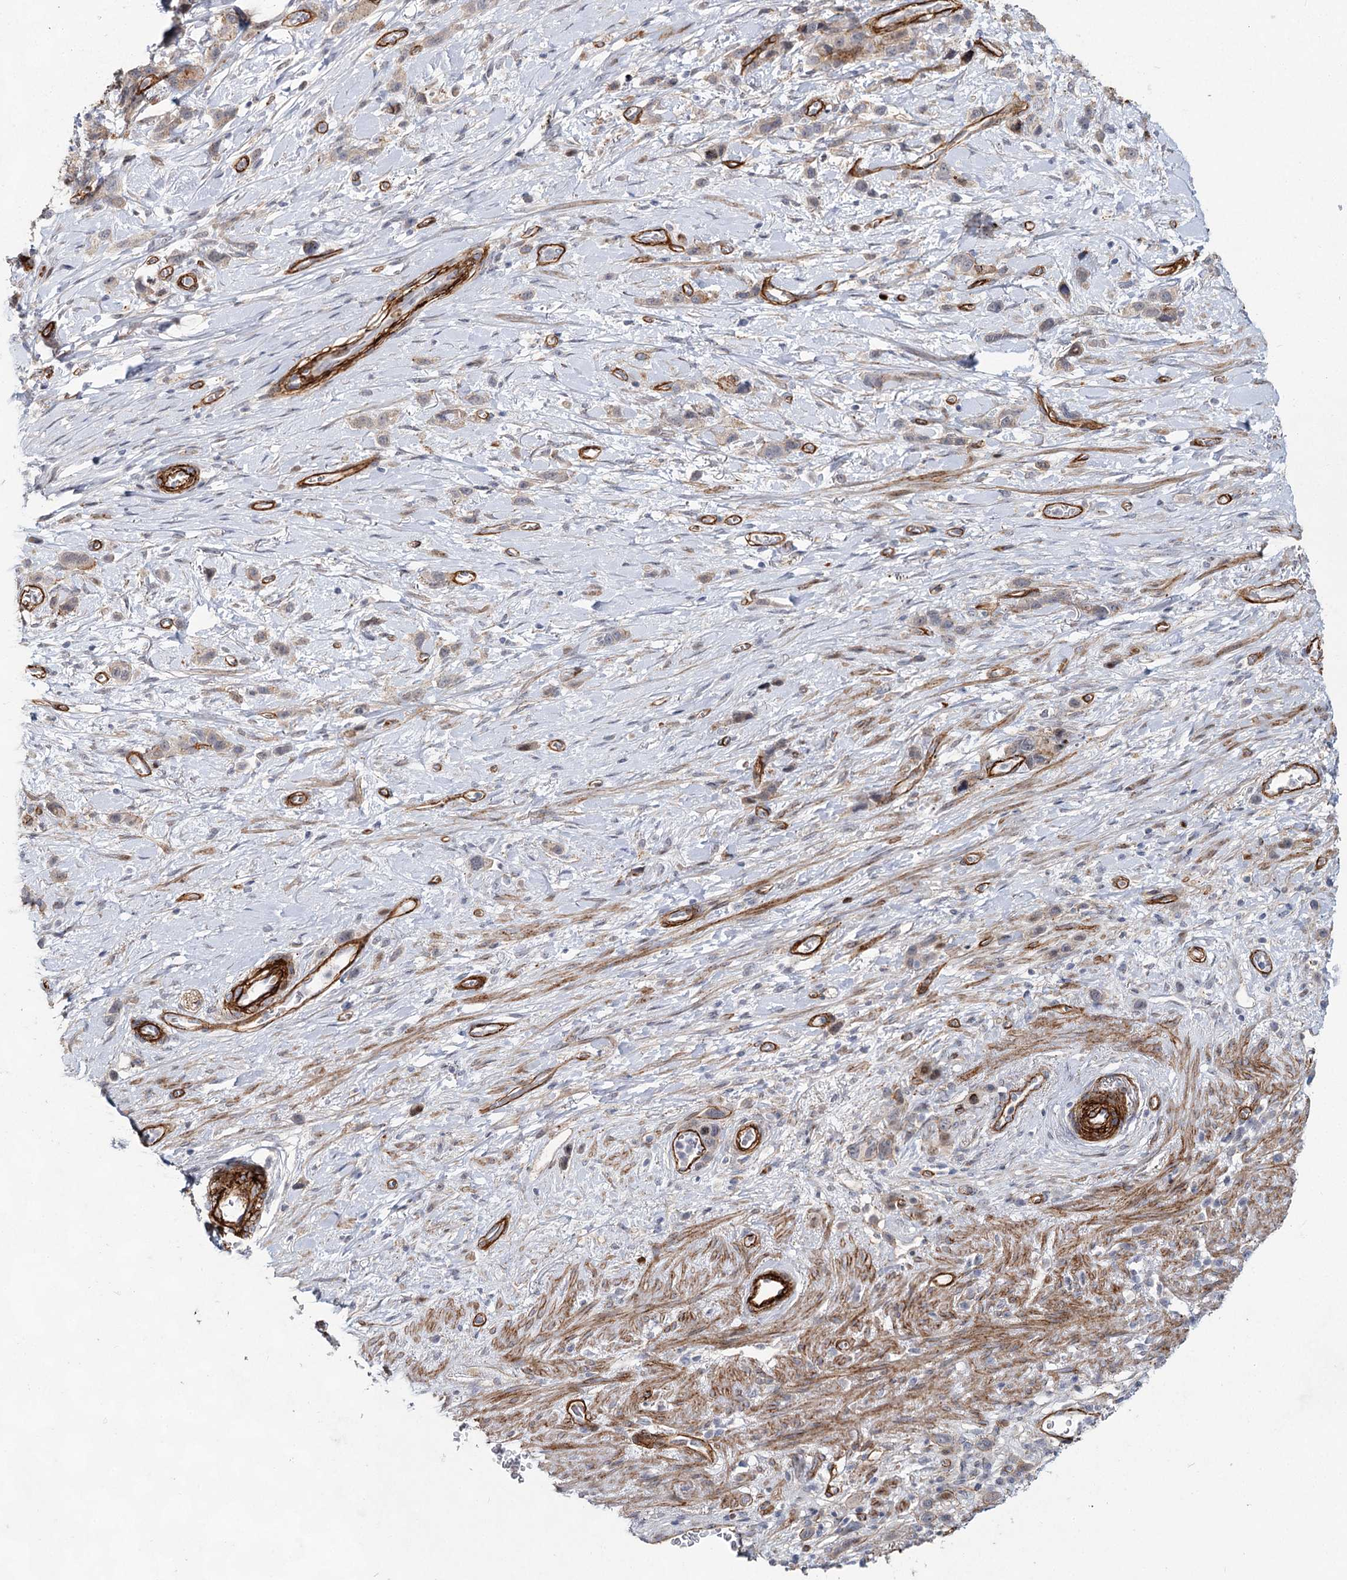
{"staining": {"intensity": "weak", "quantity": ">75%", "location": "cytoplasmic/membranous"}, "tissue": "stomach cancer", "cell_type": "Tumor cells", "image_type": "cancer", "snomed": [{"axis": "morphology", "description": "Adenocarcinoma, NOS"}, {"axis": "morphology", "description": "Adenocarcinoma, High grade"}, {"axis": "topography", "description": "Stomach, upper"}, {"axis": "topography", "description": "Stomach, lower"}], "caption": "A brown stain shows weak cytoplasmic/membranous expression of a protein in adenocarcinoma (stomach) tumor cells.", "gene": "ATL2", "patient": {"sex": "female", "age": 65}}